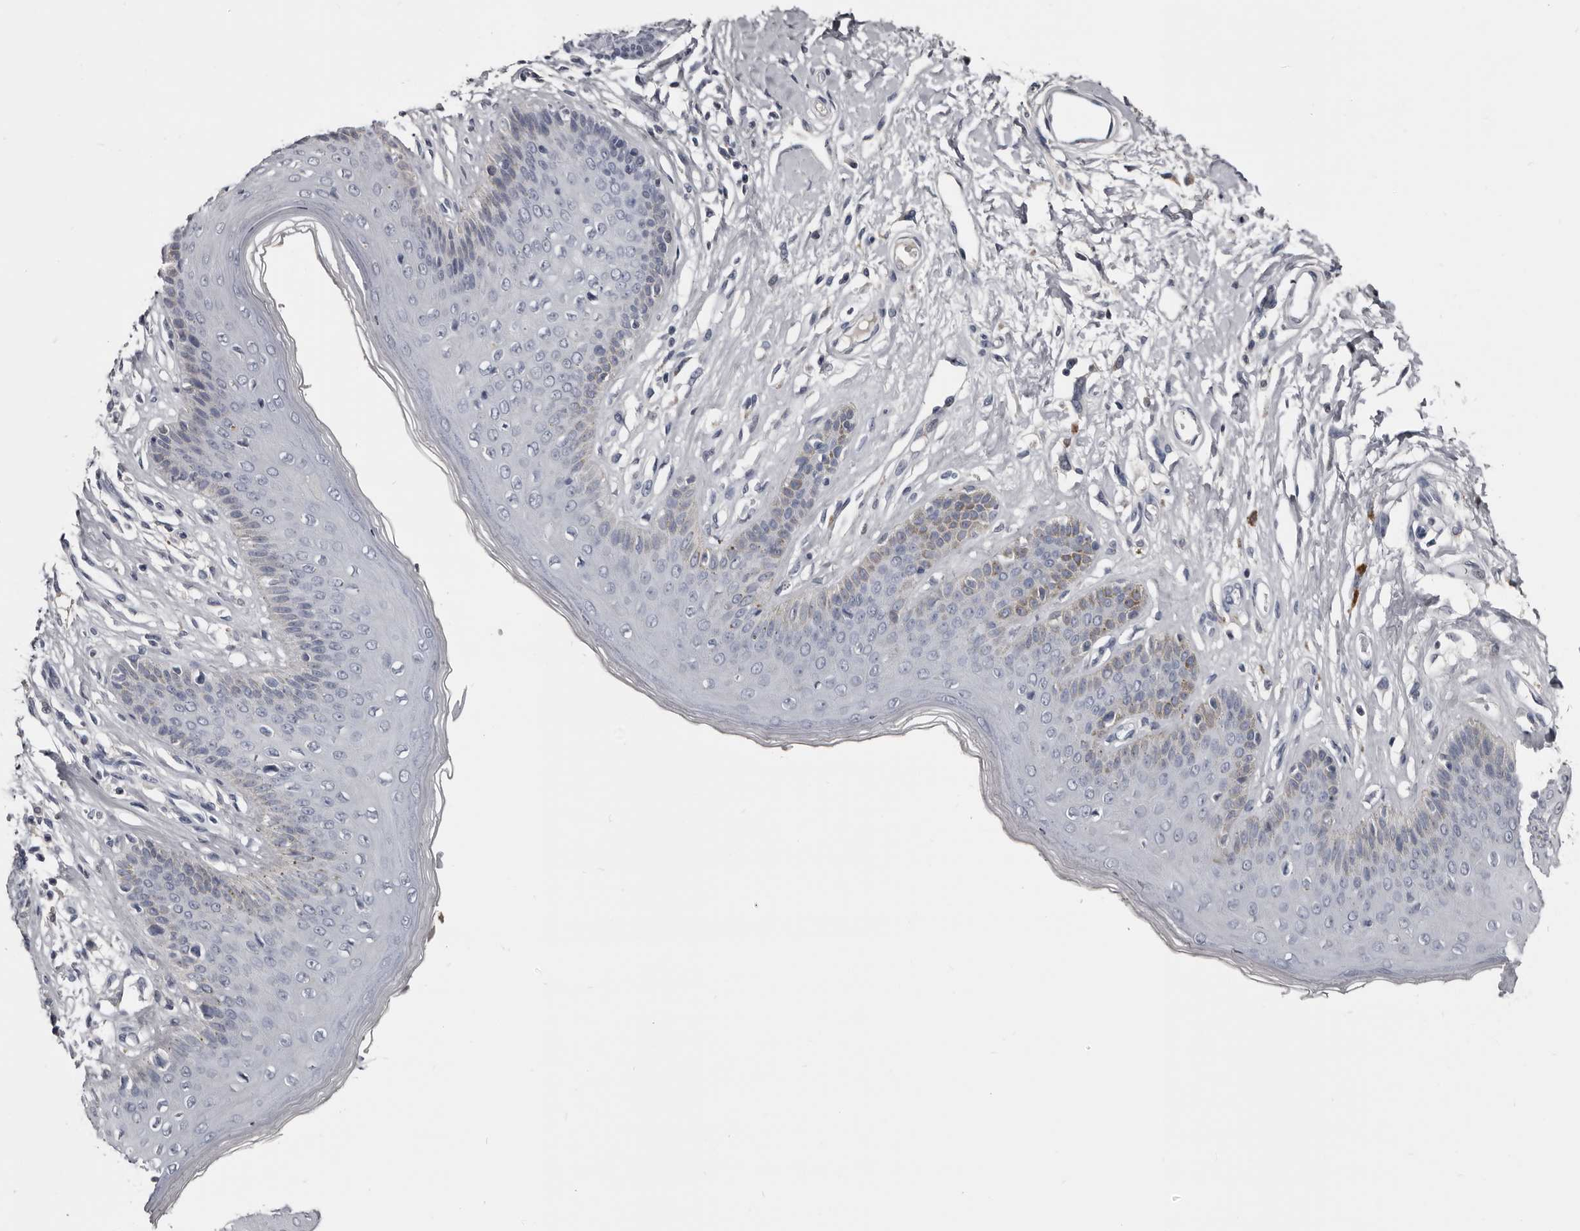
{"staining": {"intensity": "weak", "quantity": "<25%", "location": "cytoplasmic/membranous"}, "tissue": "skin", "cell_type": "Epidermal cells", "image_type": "normal", "snomed": [{"axis": "morphology", "description": "Normal tissue, NOS"}, {"axis": "morphology", "description": "Squamous cell carcinoma, NOS"}, {"axis": "topography", "description": "Vulva"}], "caption": "This is an immunohistochemistry (IHC) photomicrograph of benign human skin. There is no staining in epidermal cells.", "gene": "GREB1", "patient": {"sex": "female", "age": 85}}